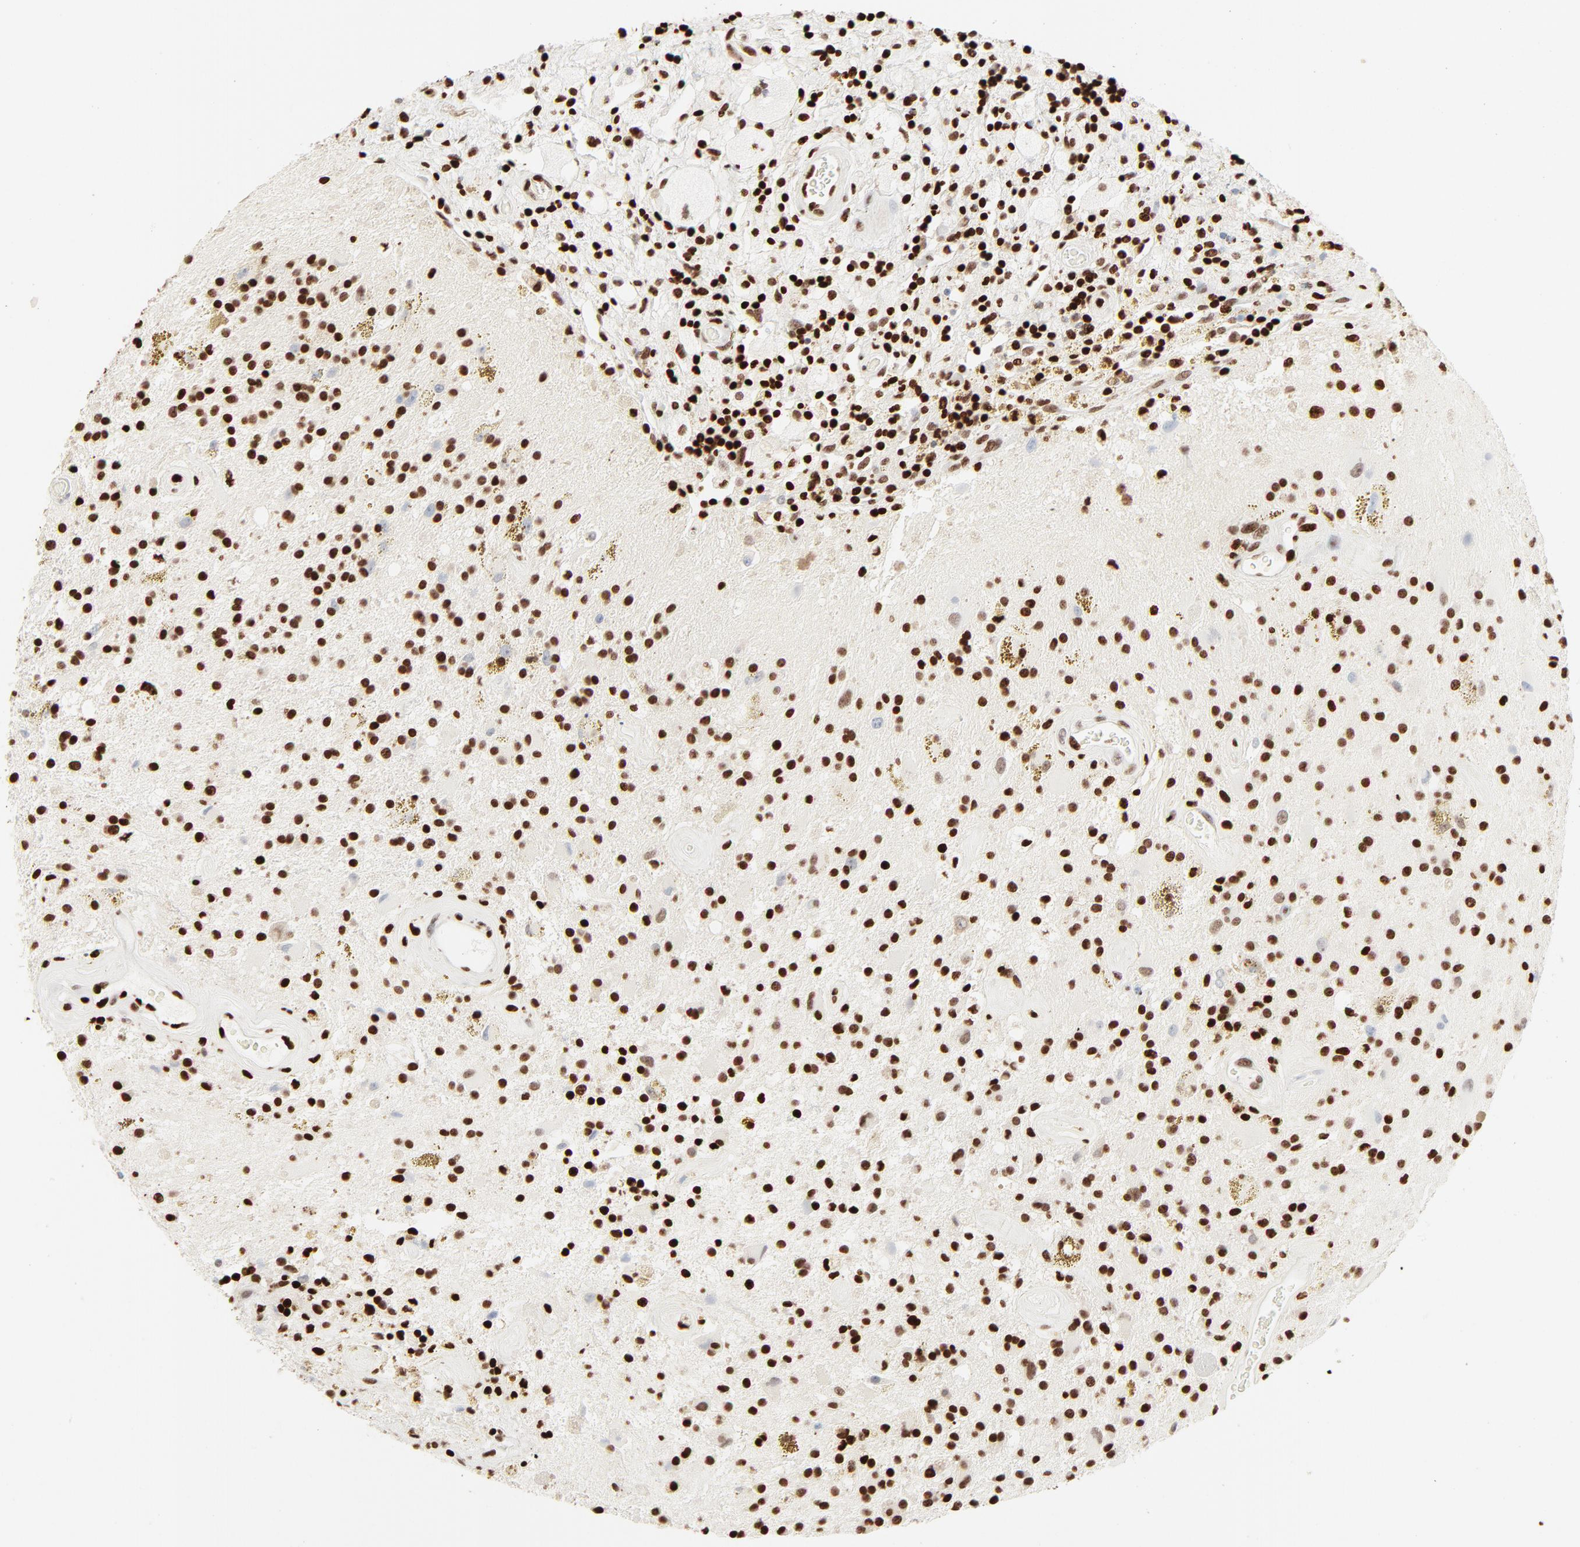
{"staining": {"intensity": "strong", "quantity": ">75%", "location": "nuclear"}, "tissue": "glioma", "cell_type": "Tumor cells", "image_type": "cancer", "snomed": [{"axis": "morphology", "description": "Glioma, malignant, Low grade"}, {"axis": "topography", "description": "Brain"}], "caption": "Protein expression analysis of human malignant glioma (low-grade) reveals strong nuclear positivity in about >75% of tumor cells.", "gene": "HMGB2", "patient": {"sex": "male", "age": 58}}